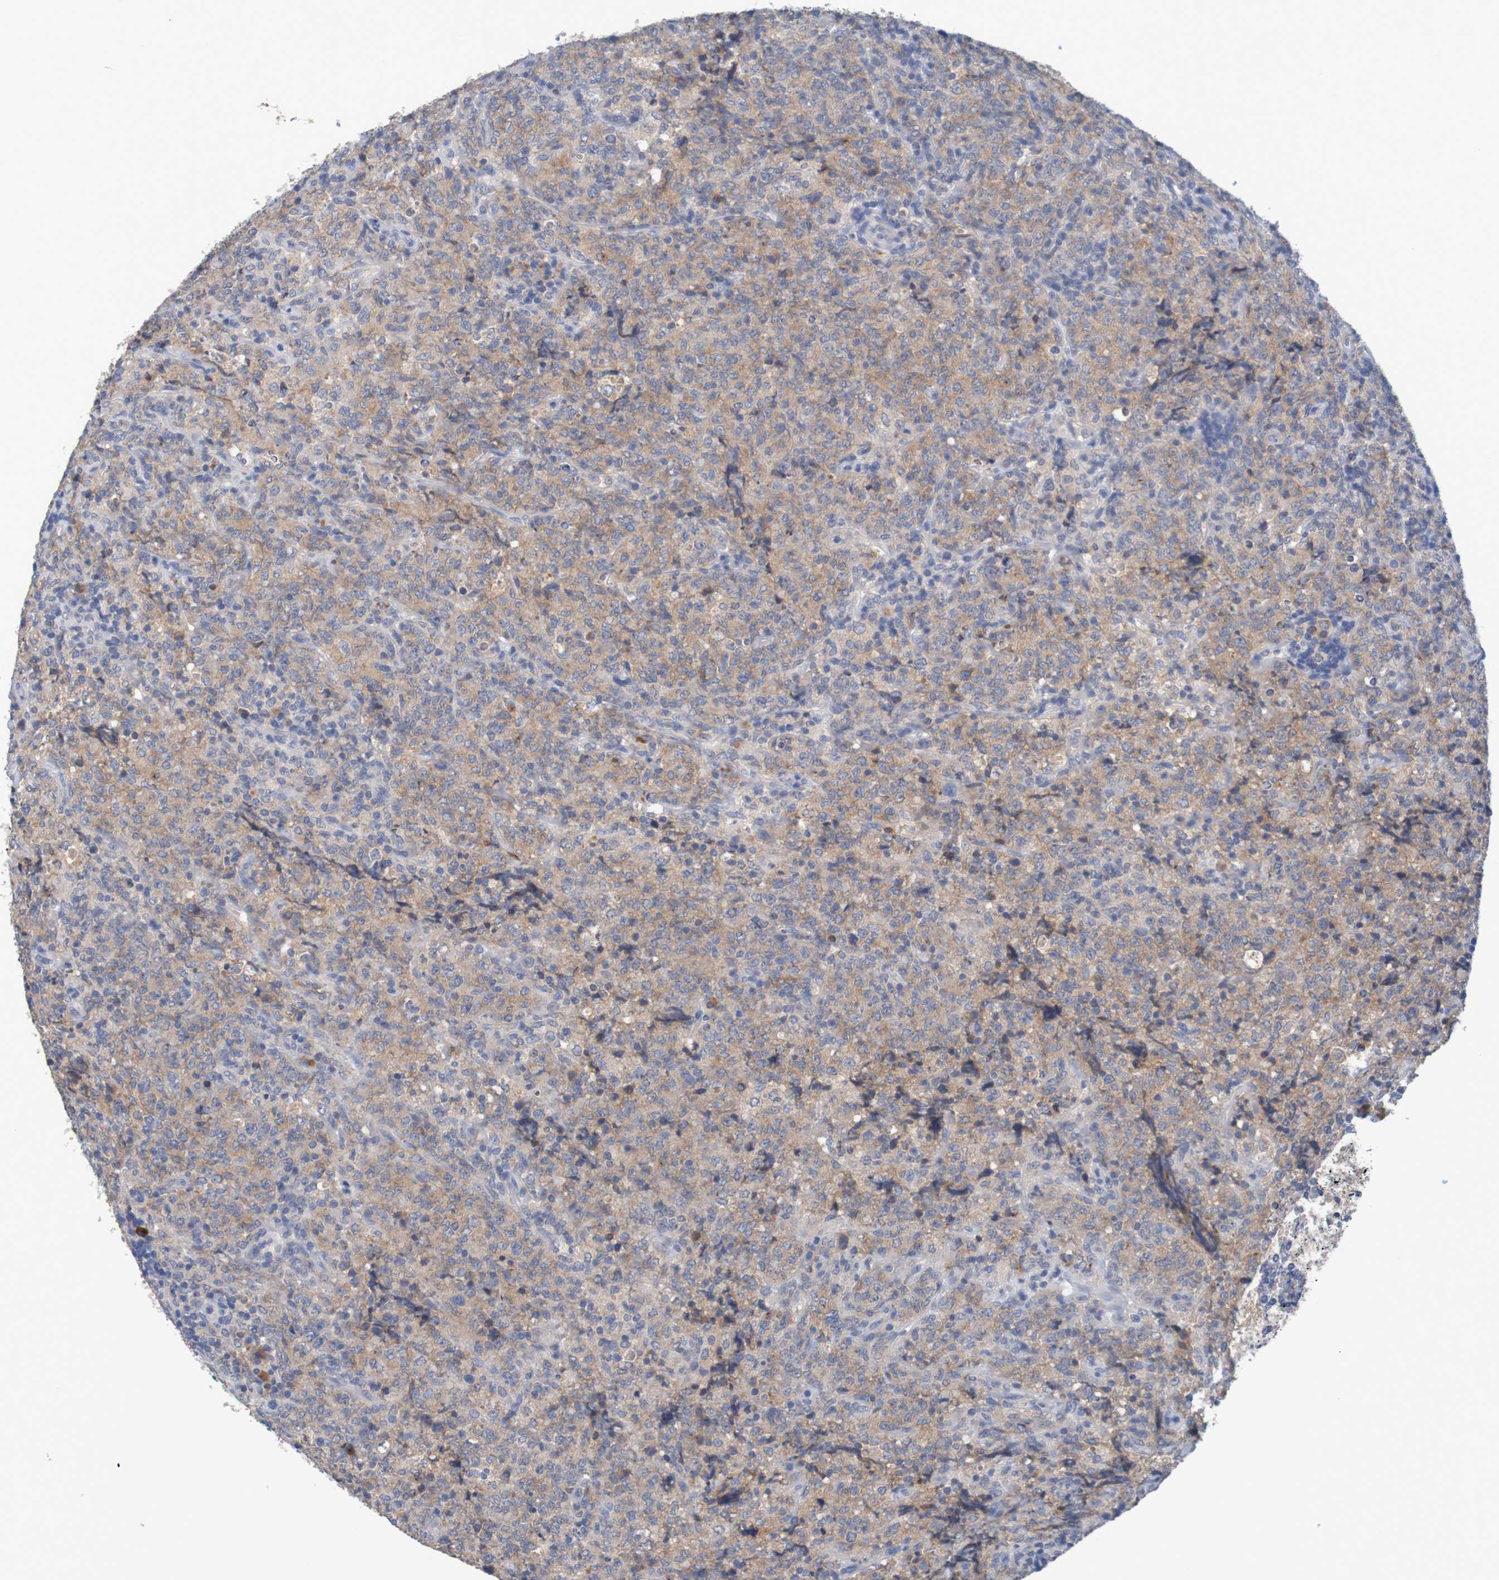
{"staining": {"intensity": "moderate", "quantity": ">75%", "location": "cytoplasmic/membranous"}, "tissue": "lymphoma", "cell_type": "Tumor cells", "image_type": "cancer", "snomed": [{"axis": "morphology", "description": "Malignant lymphoma, non-Hodgkin's type, High grade"}, {"axis": "topography", "description": "Tonsil"}], "caption": "Lymphoma stained with a brown dye displays moderate cytoplasmic/membranous positive expression in about >75% of tumor cells.", "gene": "LTA", "patient": {"sex": "female", "age": 36}}